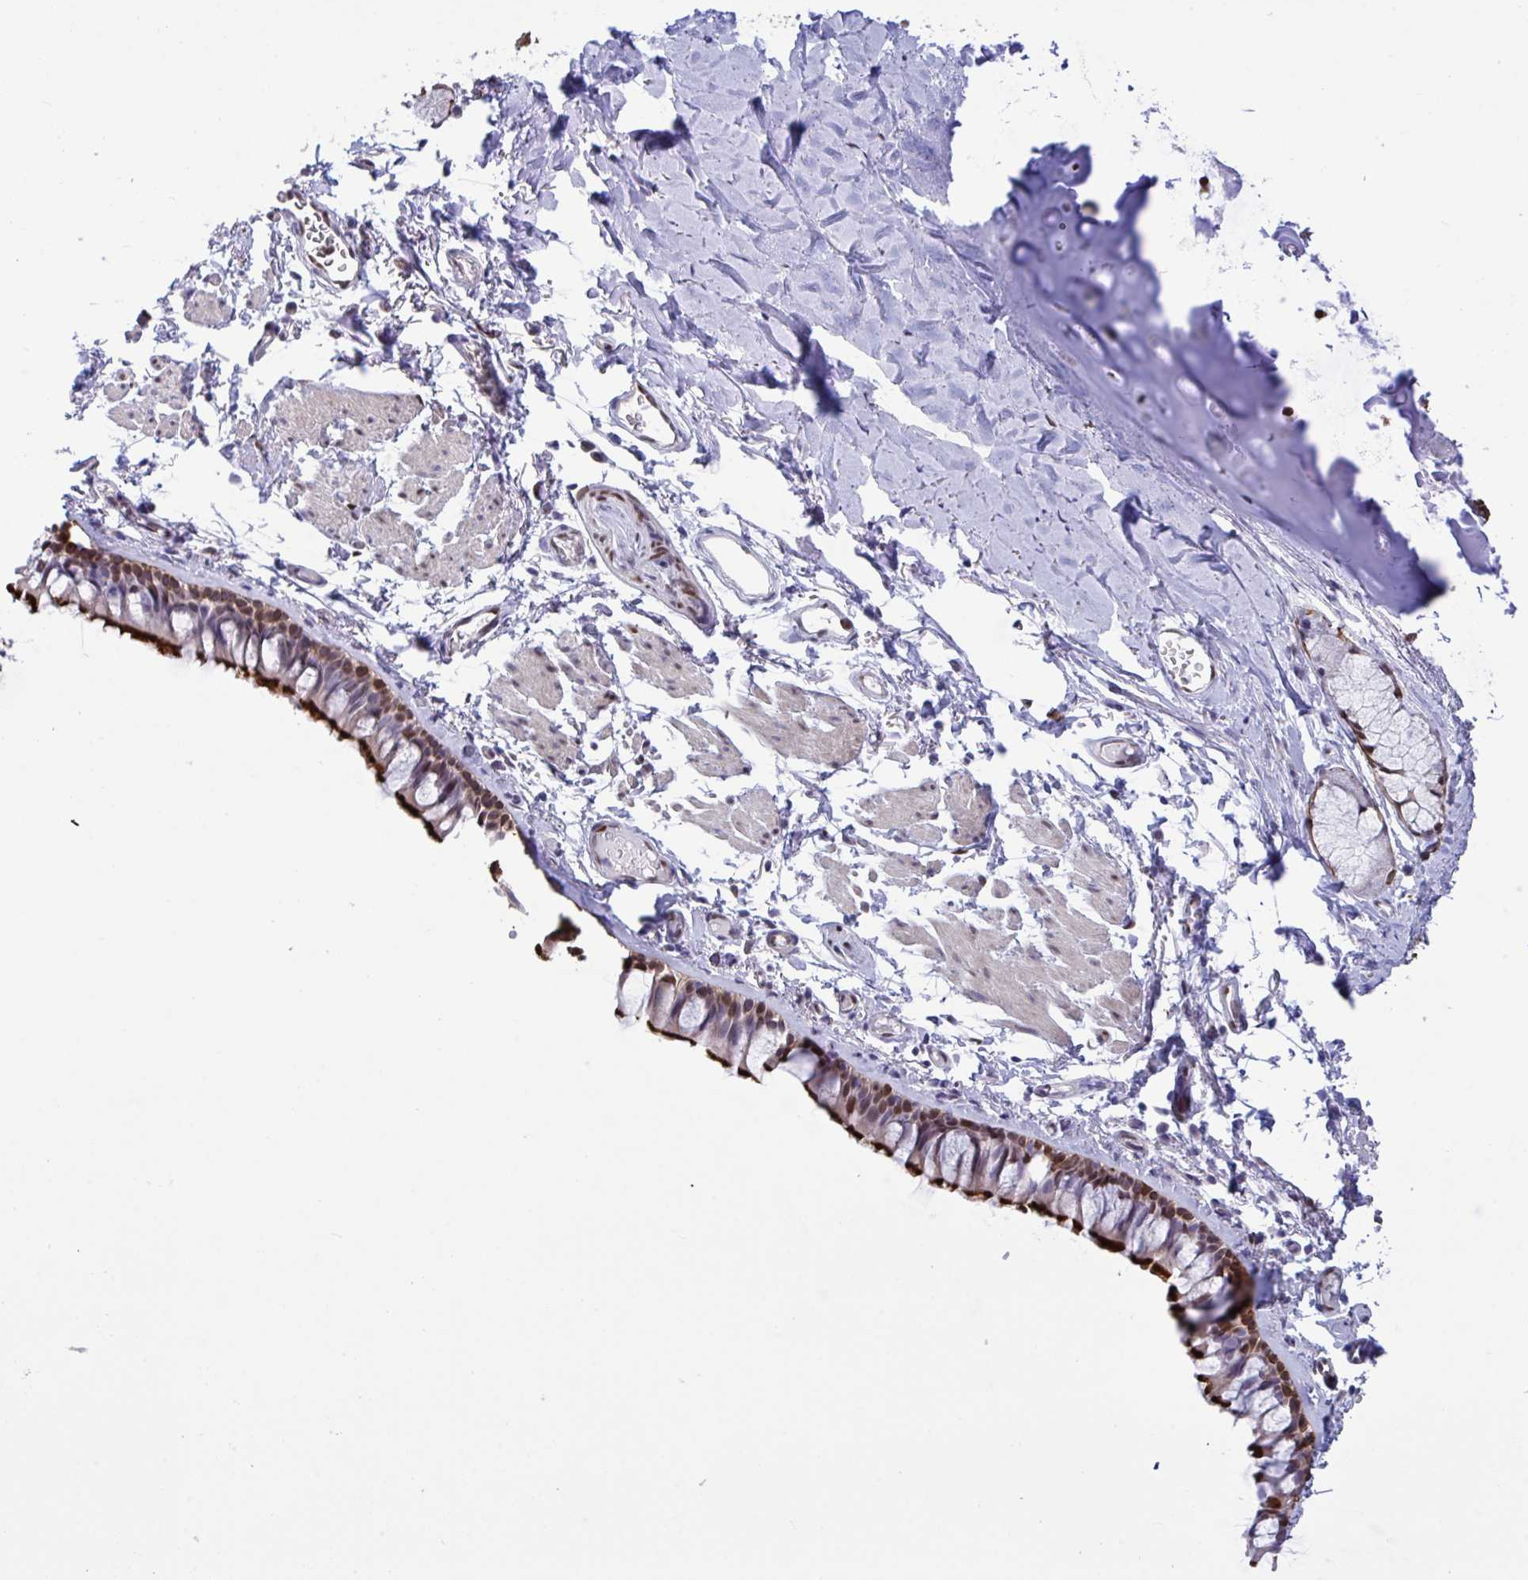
{"staining": {"intensity": "strong", "quantity": "25%-75%", "location": "cytoplasmic/membranous,nuclear"}, "tissue": "bronchus", "cell_type": "Respiratory epithelial cells", "image_type": "normal", "snomed": [{"axis": "morphology", "description": "Normal tissue, NOS"}, {"axis": "topography", "description": "Cartilage tissue"}, {"axis": "topography", "description": "Bronchus"}], "caption": "Immunohistochemical staining of benign bronchus displays strong cytoplasmic/membranous,nuclear protein positivity in about 25%-75% of respiratory epithelial cells.", "gene": "PELI1", "patient": {"sex": "female", "age": 79}}